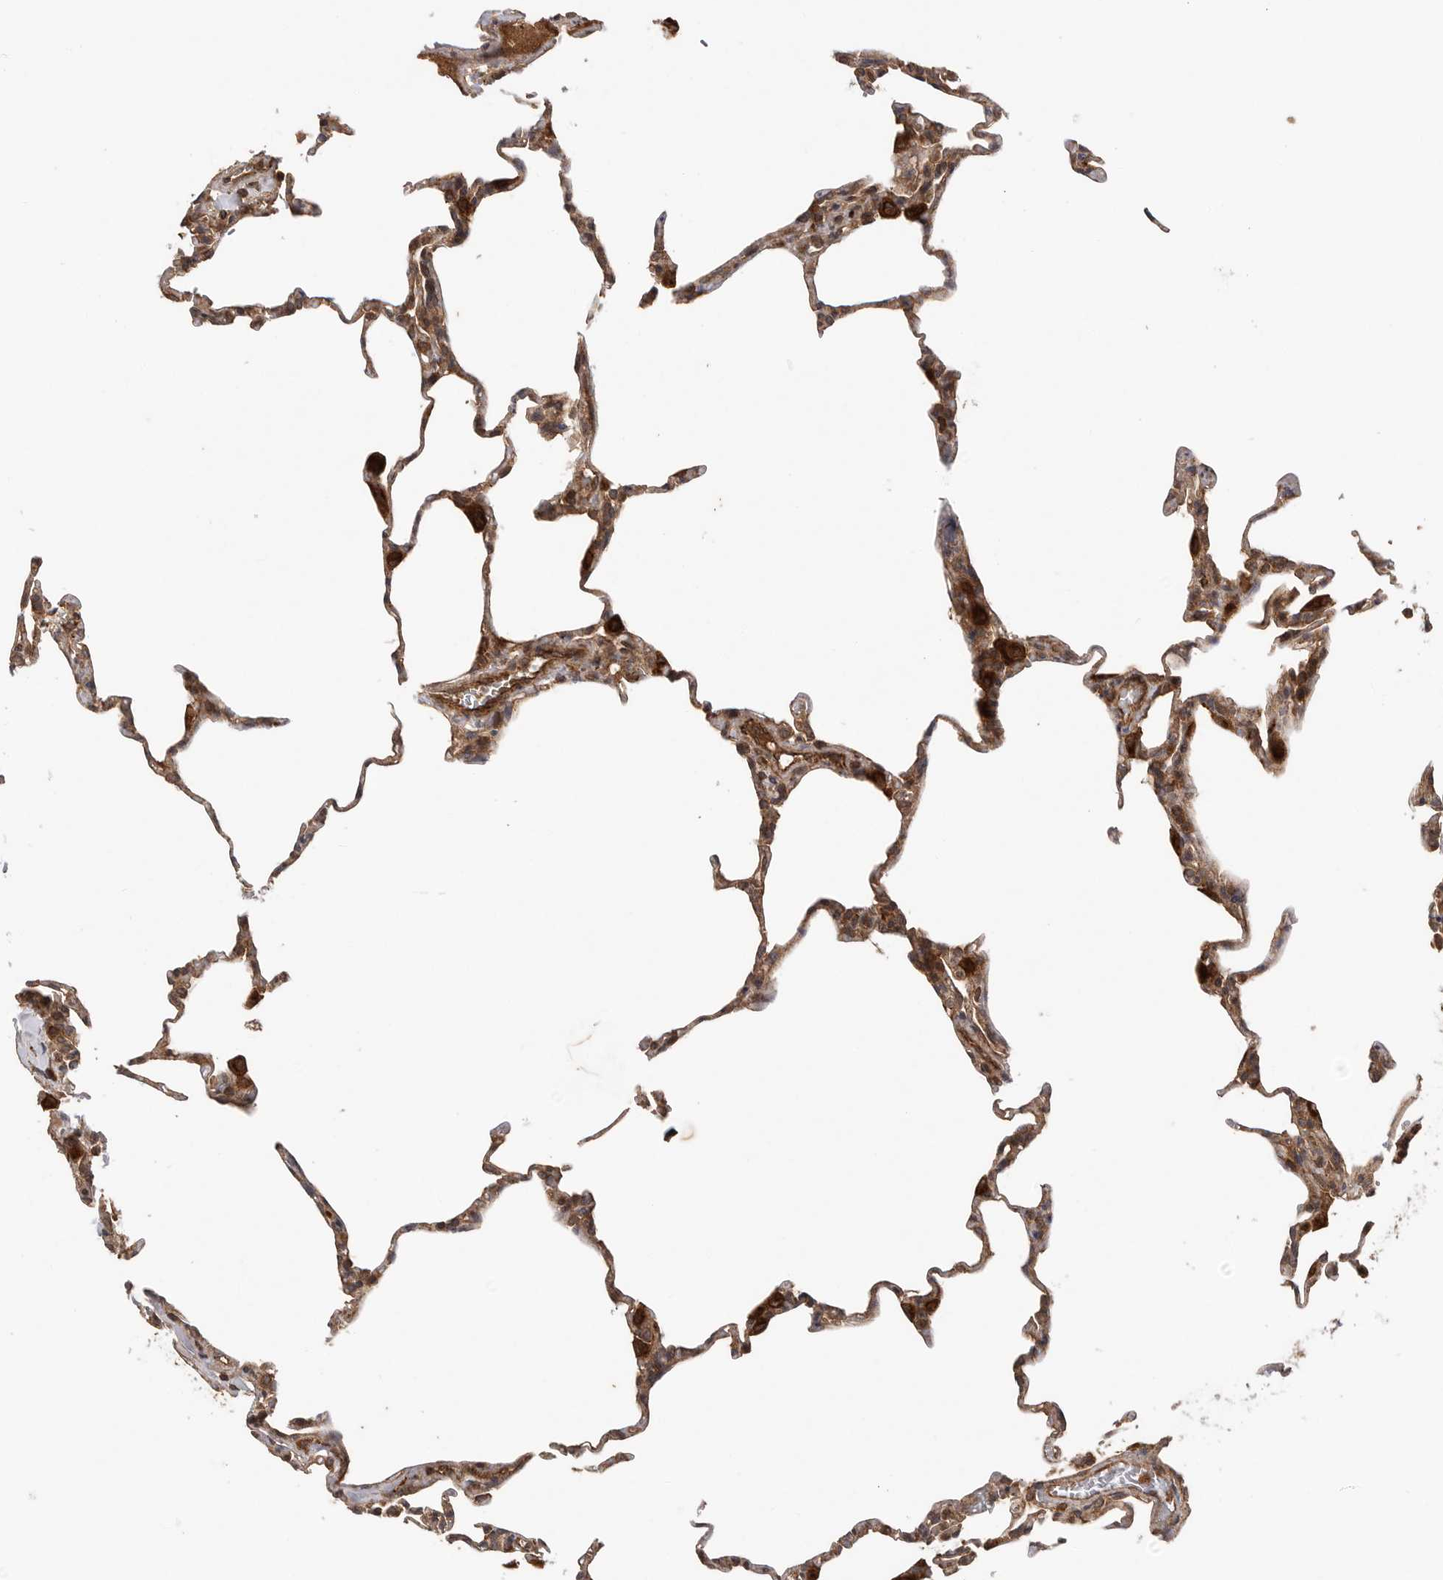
{"staining": {"intensity": "moderate", "quantity": ">75%", "location": "cytoplasmic/membranous"}, "tissue": "lung", "cell_type": "Alveolar cells", "image_type": "normal", "snomed": [{"axis": "morphology", "description": "Normal tissue, NOS"}, {"axis": "topography", "description": "Lung"}], "caption": "Normal lung demonstrates moderate cytoplasmic/membranous positivity in about >75% of alveolar cells, visualized by immunohistochemistry.", "gene": "PRDX4", "patient": {"sex": "male", "age": 20}}